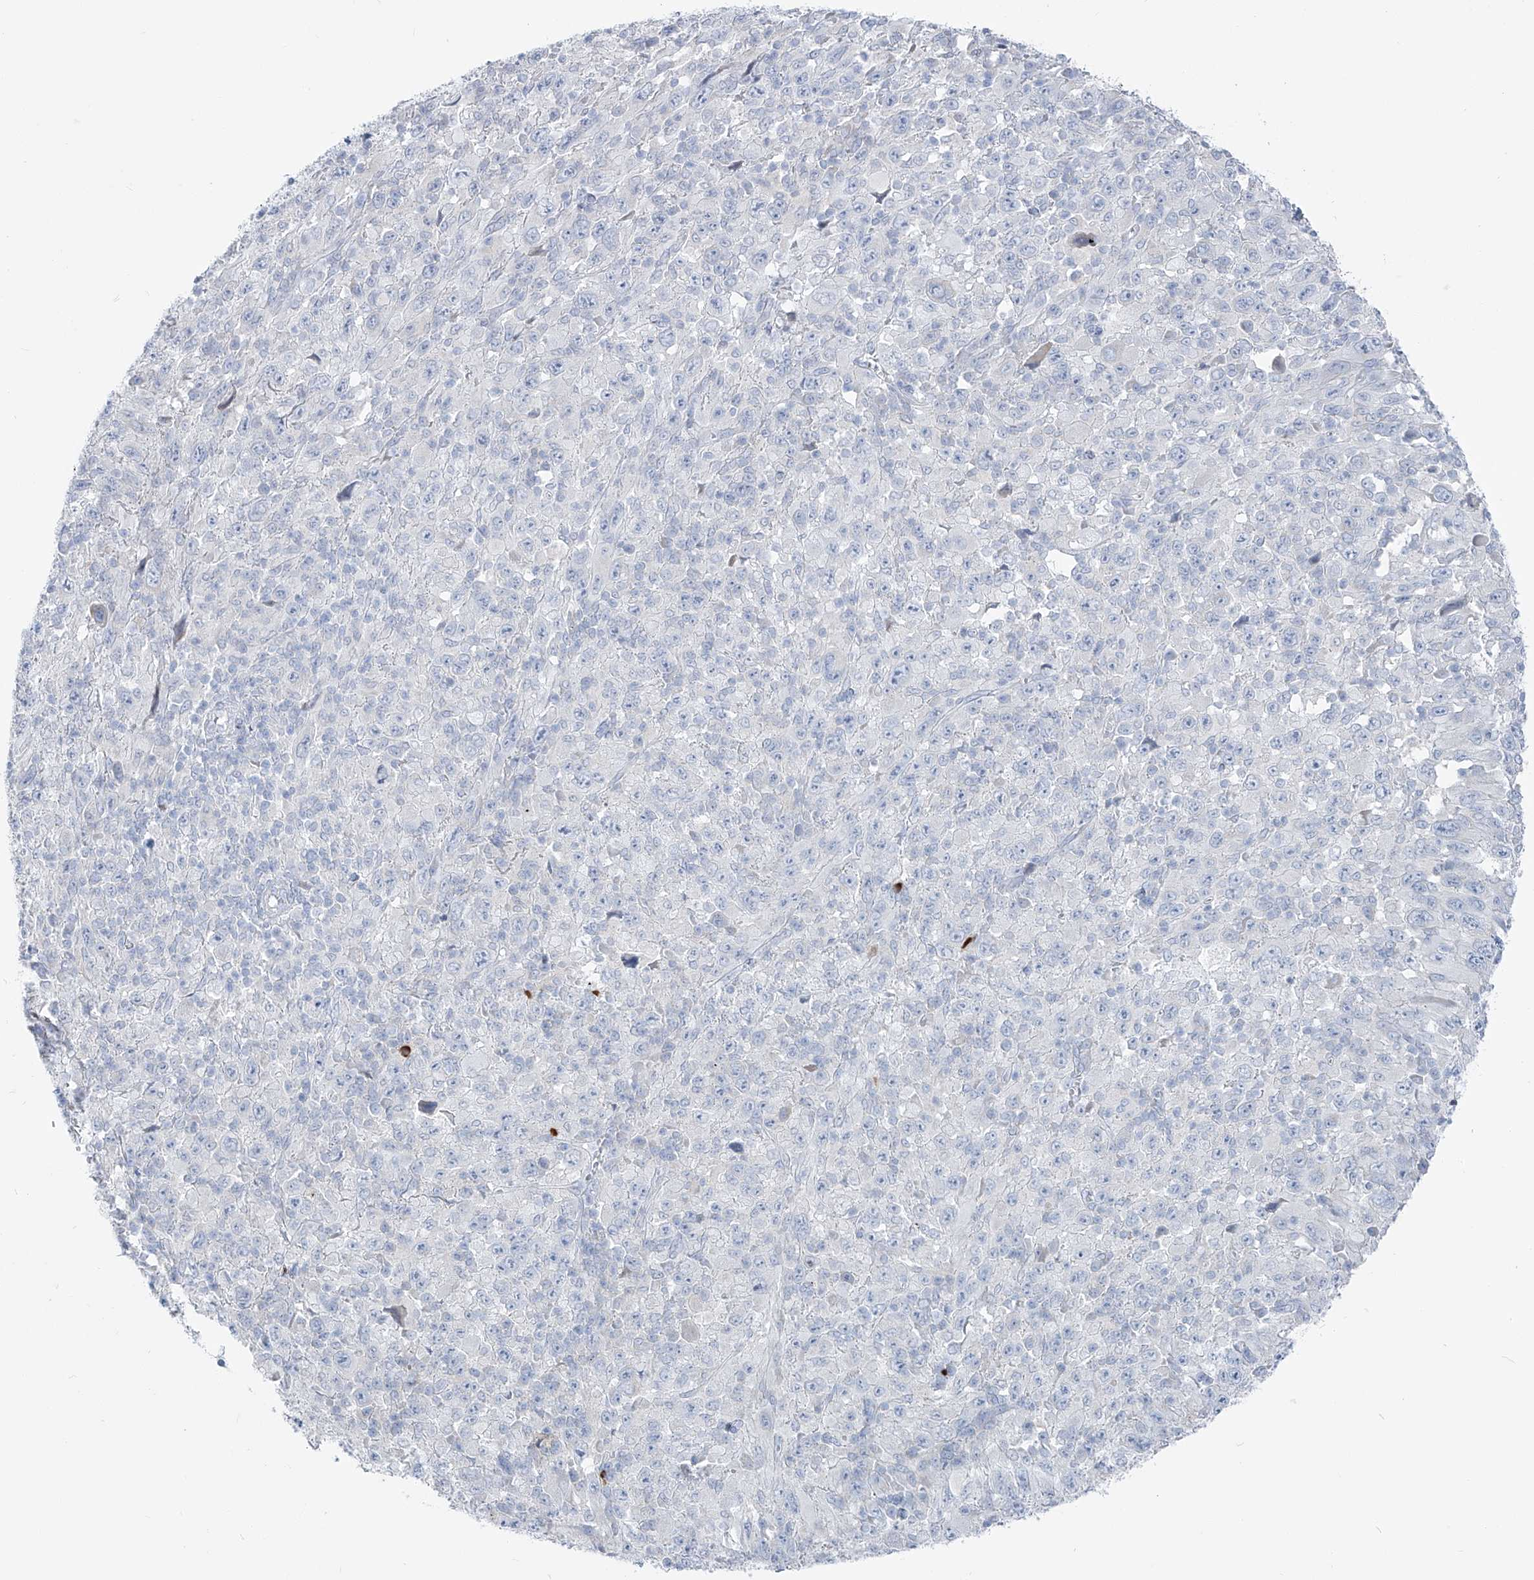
{"staining": {"intensity": "negative", "quantity": "none", "location": "none"}, "tissue": "melanoma", "cell_type": "Tumor cells", "image_type": "cancer", "snomed": [{"axis": "morphology", "description": "Malignant melanoma, Metastatic site"}, {"axis": "topography", "description": "Skin"}], "caption": "Tumor cells show no significant protein staining in malignant melanoma (metastatic site).", "gene": "FRS3", "patient": {"sex": "female", "age": 56}}